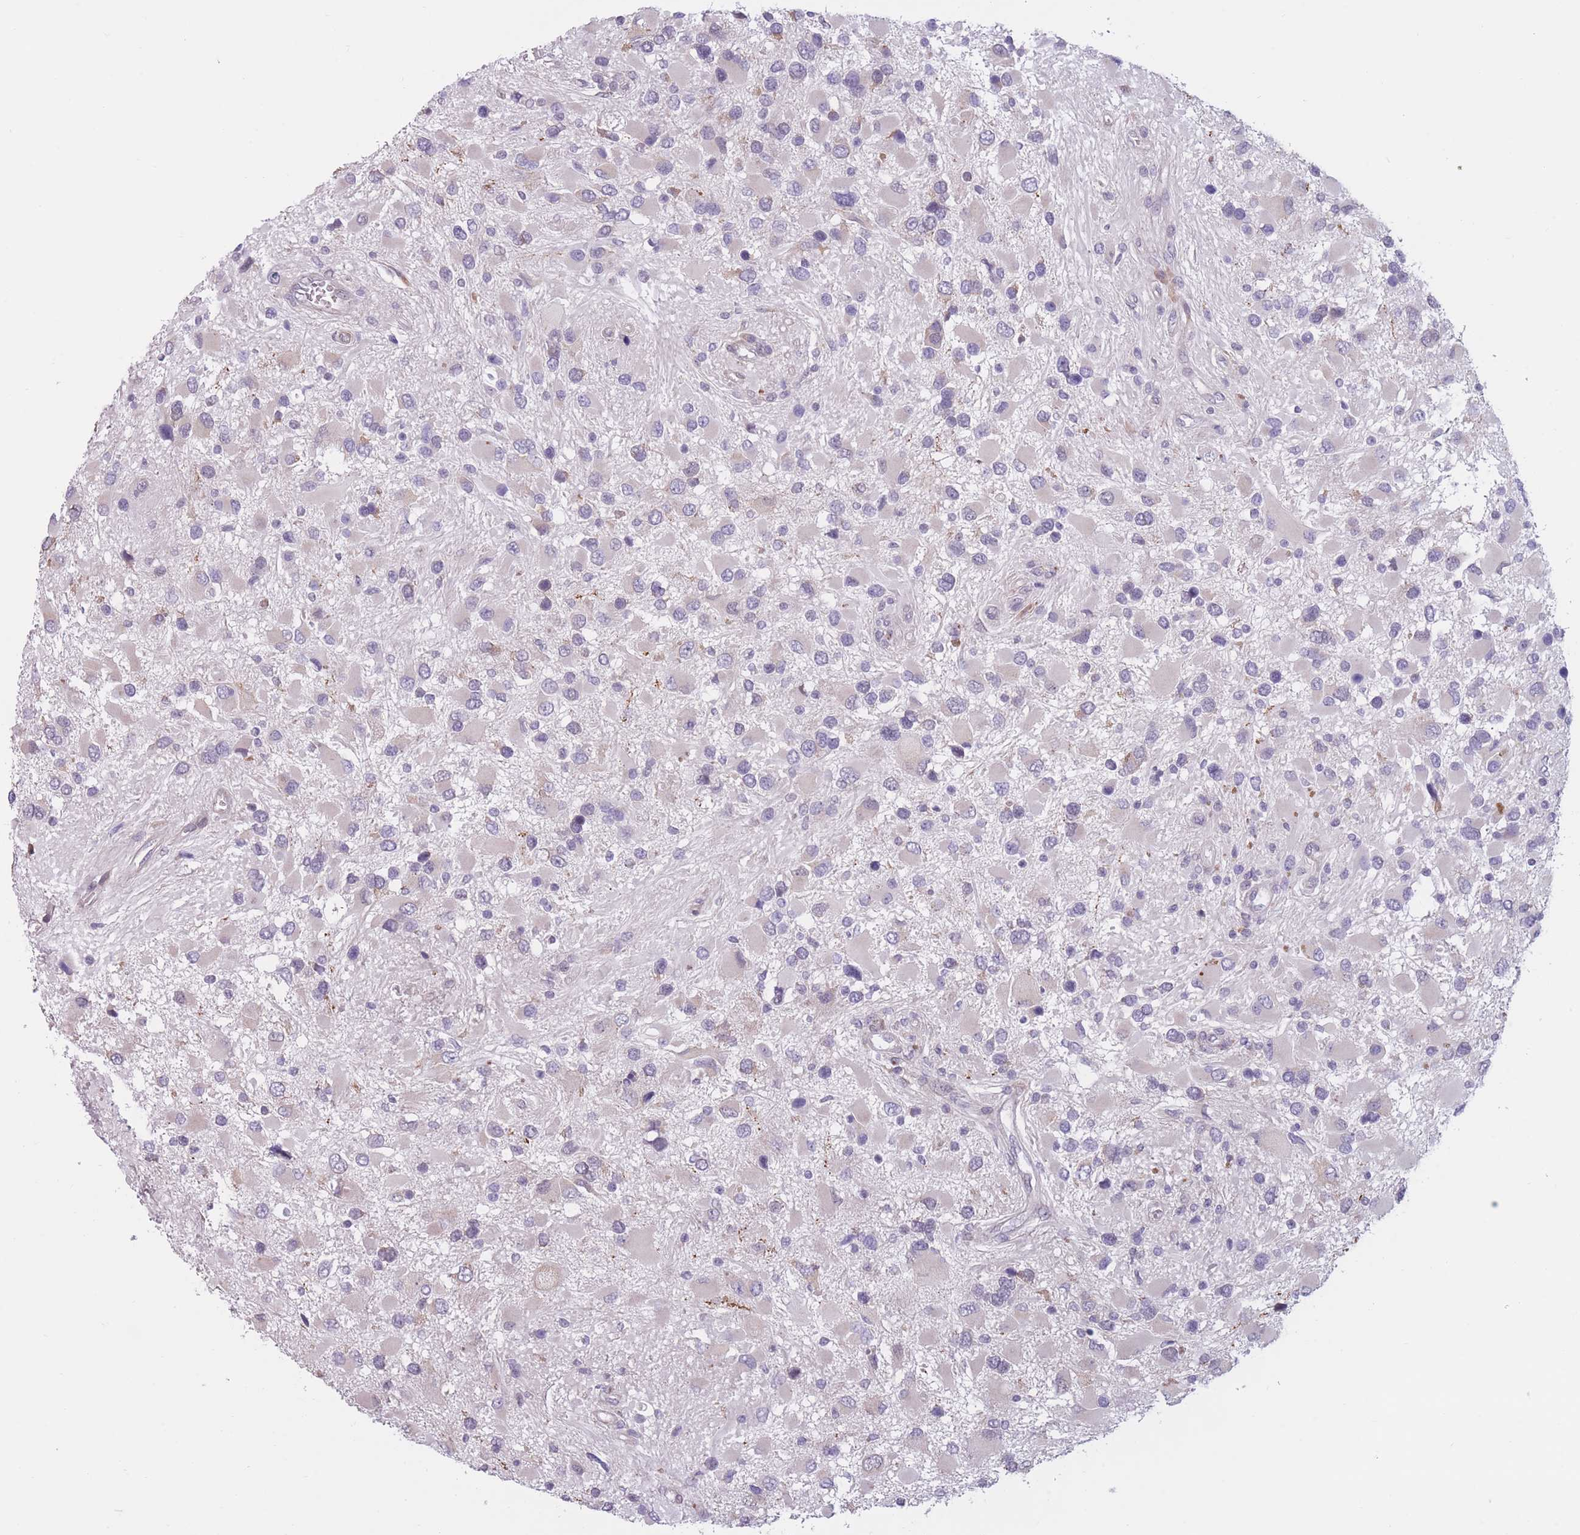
{"staining": {"intensity": "negative", "quantity": "none", "location": "none"}, "tissue": "glioma", "cell_type": "Tumor cells", "image_type": "cancer", "snomed": [{"axis": "morphology", "description": "Glioma, malignant, High grade"}, {"axis": "topography", "description": "Brain"}], "caption": "Immunohistochemical staining of glioma demonstrates no significant staining in tumor cells.", "gene": "COL27A1", "patient": {"sex": "male", "age": 53}}